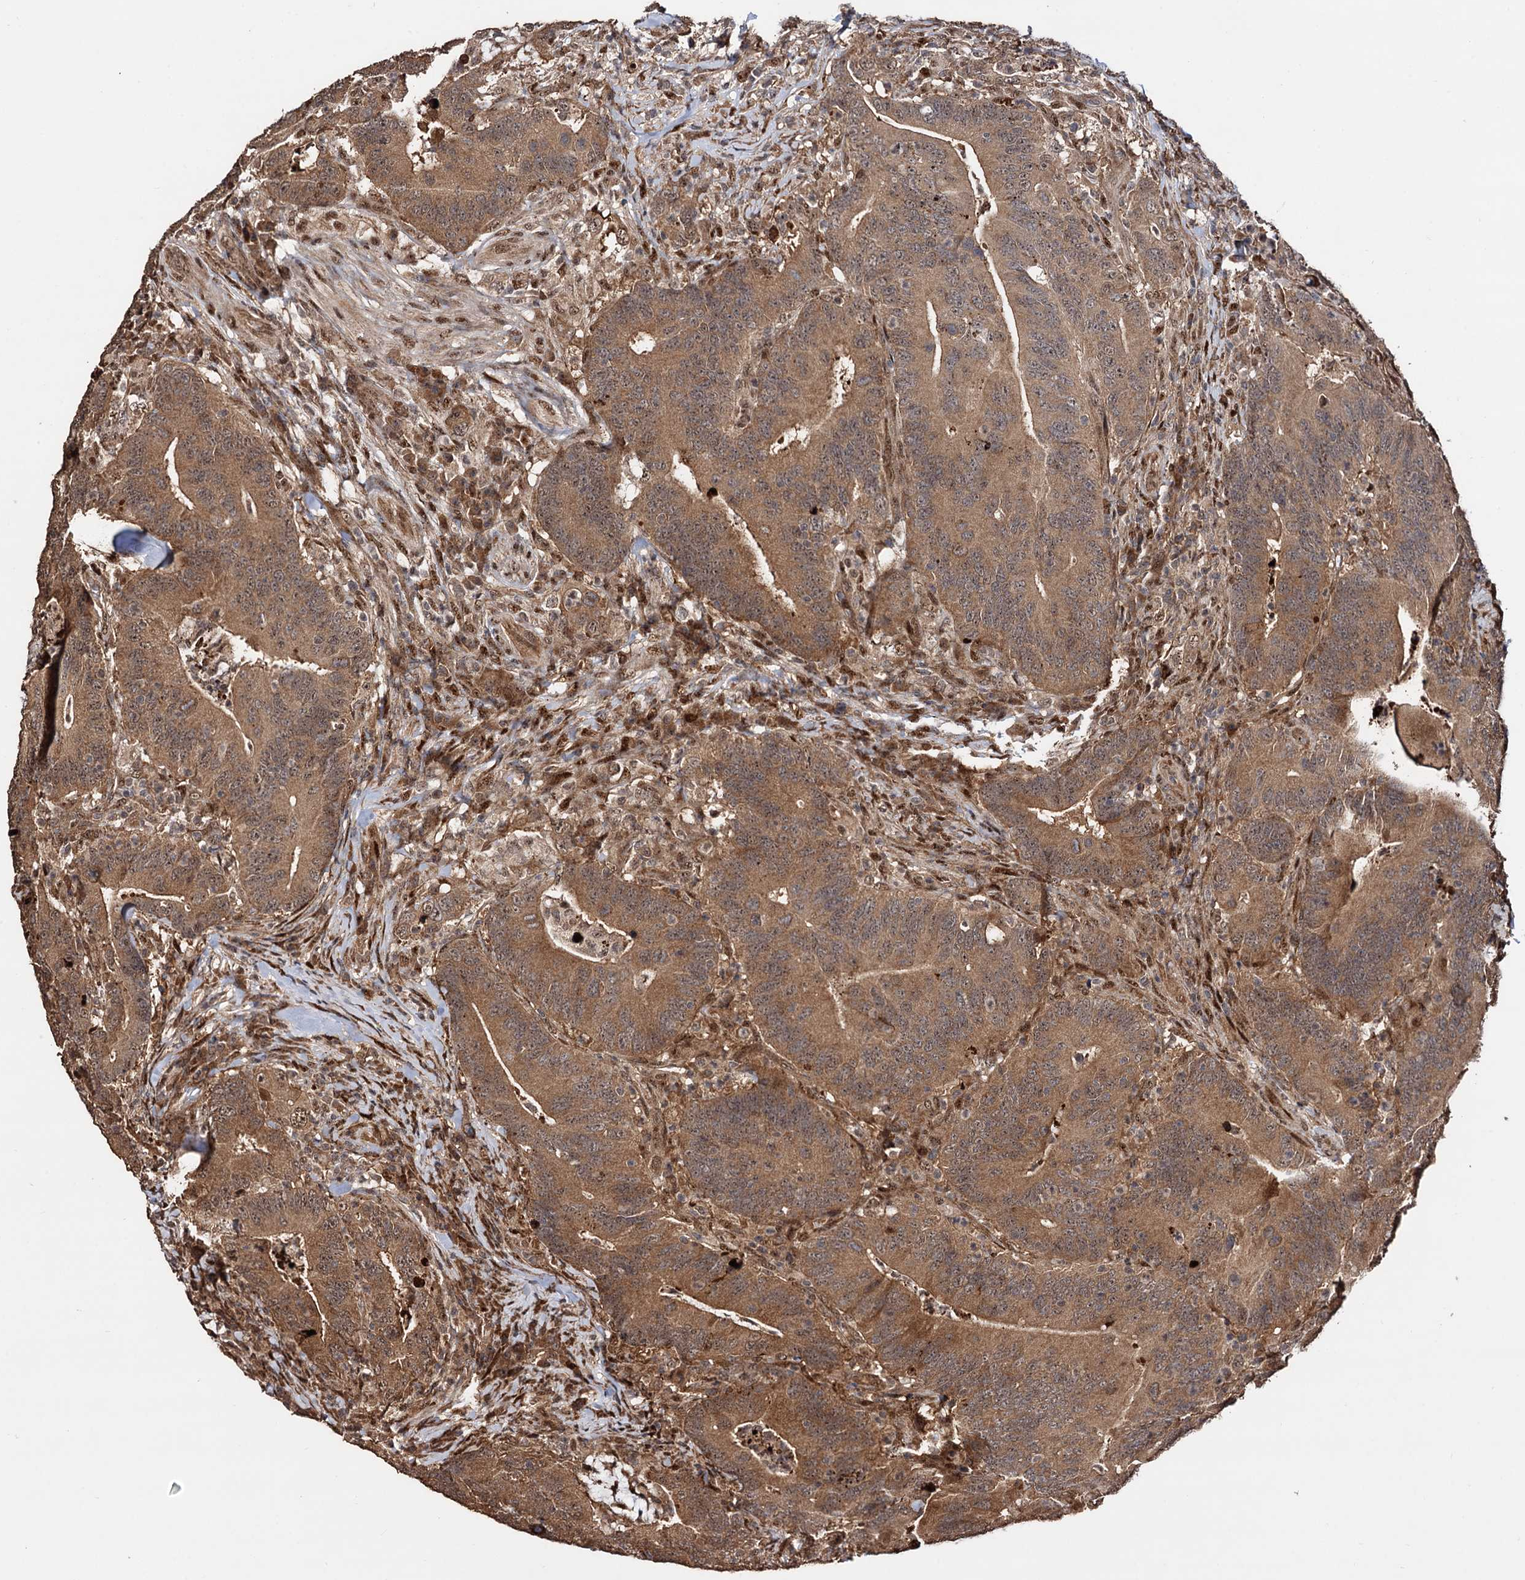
{"staining": {"intensity": "moderate", "quantity": ">75%", "location": "cytoplasmic/membranous"}, "tissue": "colorectal cancer", "cell_type": "Tumor cells", "image_type": "cancer", "snomed": [{"axis": "morphology", "description": "Adenocarcinoma, NOS"}, {"axis": "topography", "description": "Colon"}], "caption": "The histopathology image displays staining of colorectal cancer (adenocarcinoma), revealing moderate cytoplasmic/membranous protein expression (brown color) within tumor cells.", "gene": "PIGB", "patient": {"sex": "female", "age": 66}}